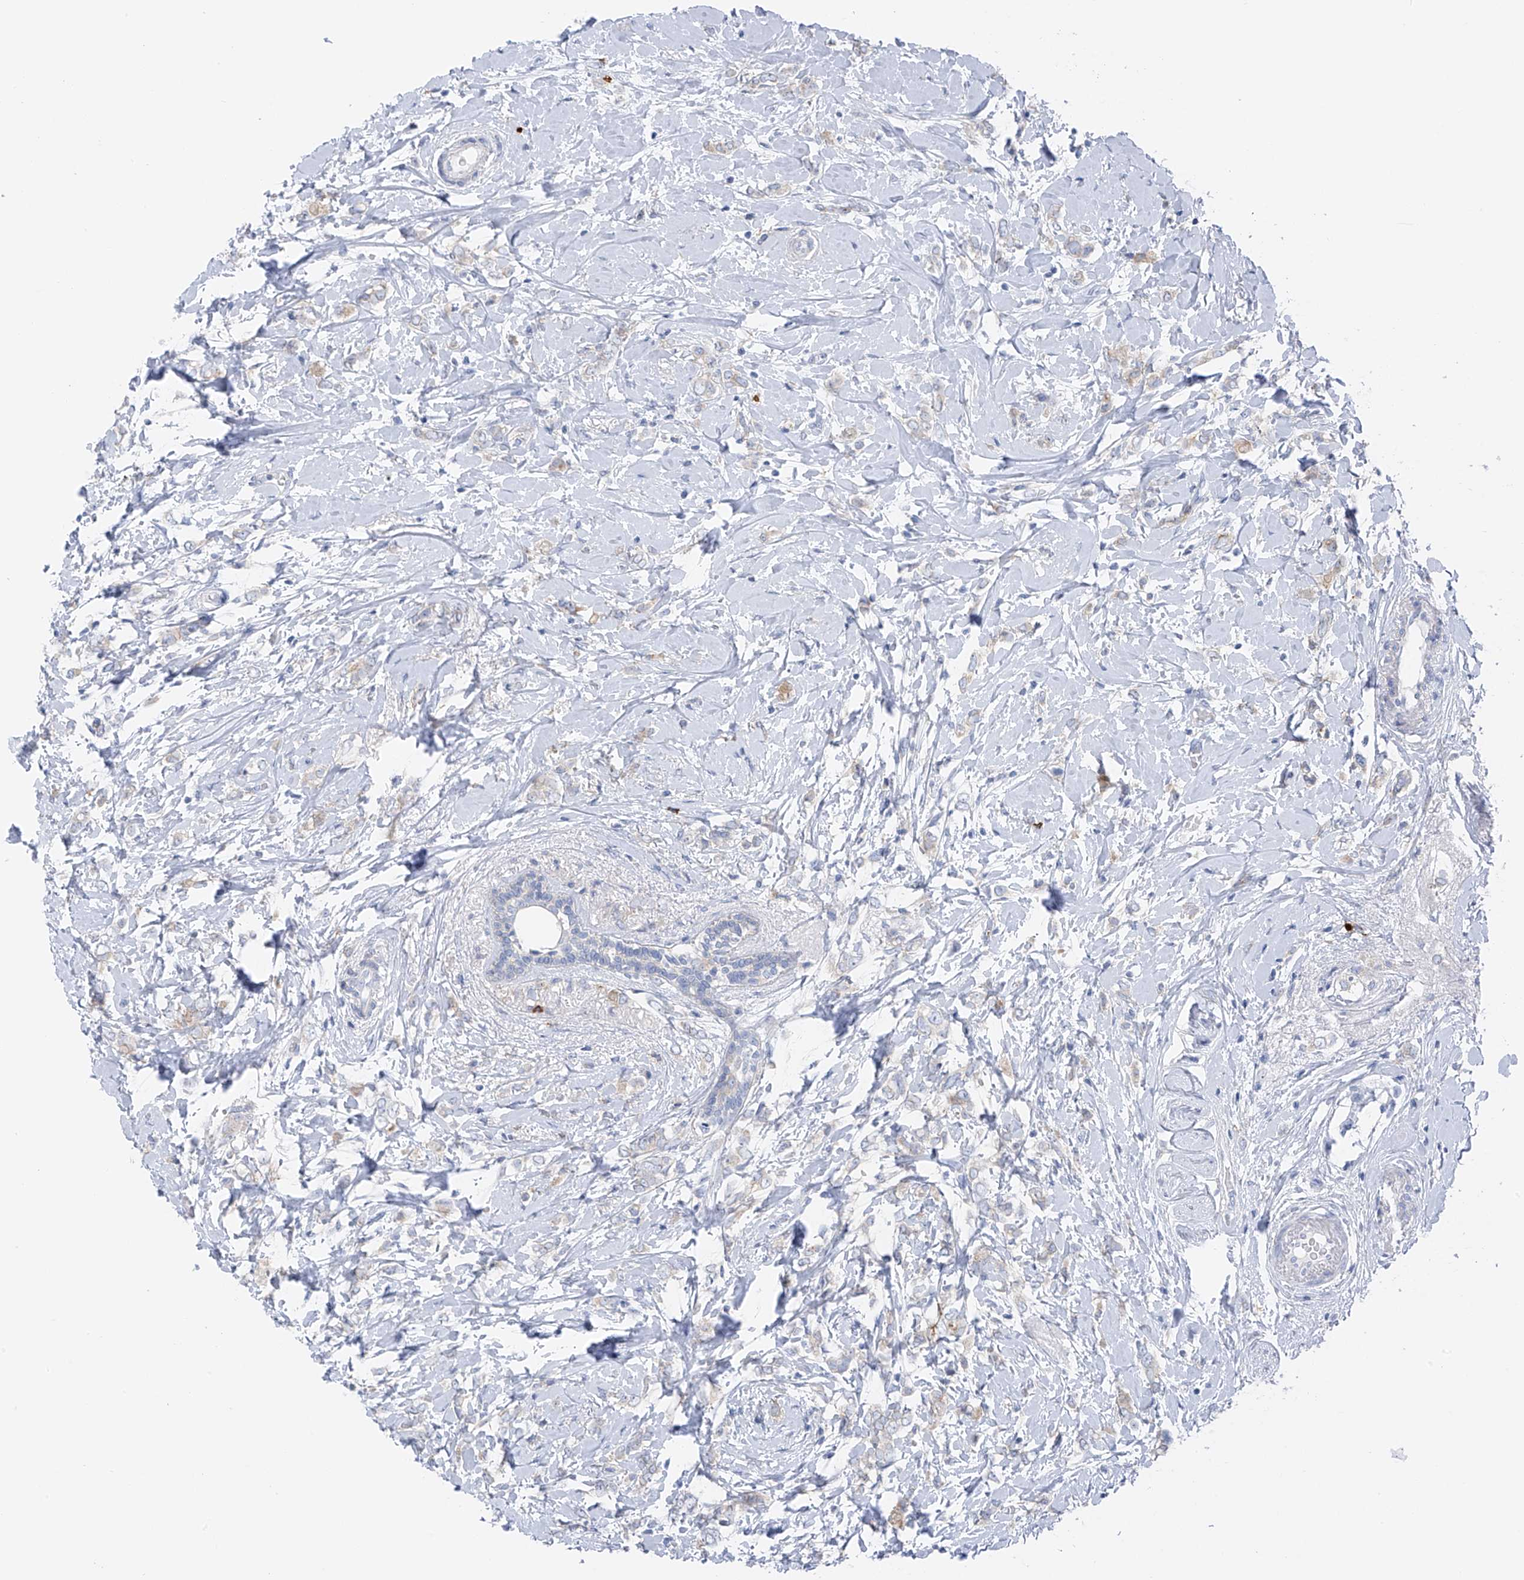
{"staining": {"intensity": "negative", "quantity": "none", "location": "none"}, "tissue": "breast cancer", "cell_type": "Tumor cells", "image_type": "cancer", "snomed": [{"axis": "morphology", "description": "Normal tissue, NOS"}, {"axis": "morphology", "description": "Lobular carcinoma"}, {"axis": "topography", "description": "Breast"}], "caption": "An immunohistochemistry (IHC) photomicrograph of breast cancer is shown. There is no staining in tumor cells of breast cancer.", "gene": "POMGNT2", "patient": {"sex": "female", "age": 47}}